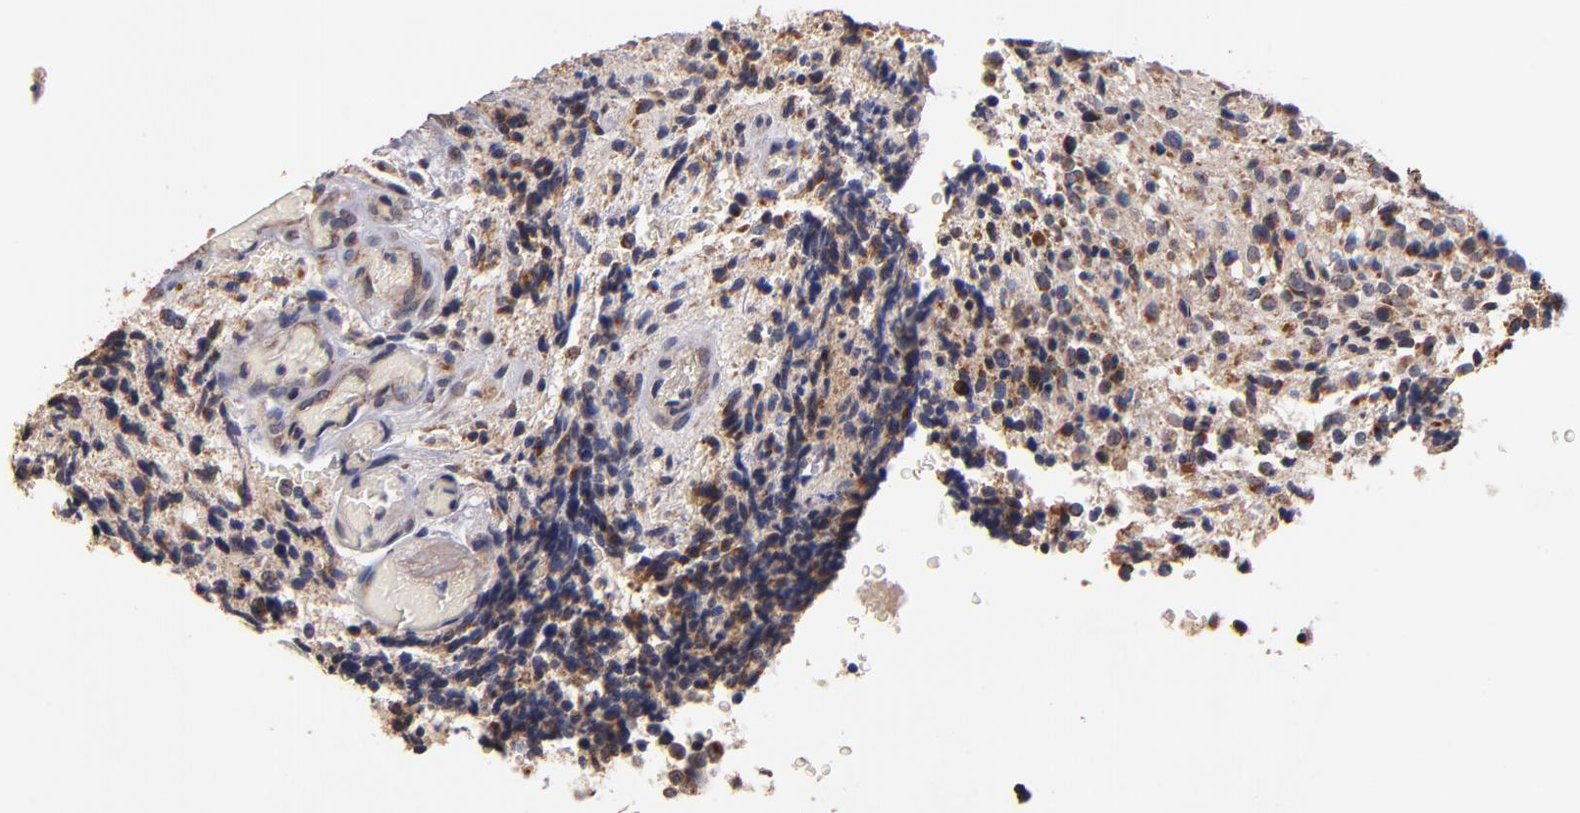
{"staining": {"intensity": "moderate", "quantity": "25%-75%", "location": "cytoplasmic/membranous"}, "tissue": "glioma", "cell_type": "Tumor cells", "image_type": "cancer", "snomed": [{"axis": "morphology", "description": "Glioma, malignant, High grade"}, {"axis": "topography", "description": "Brain"}], "caption": "A high-resolution micrograph shows immunohistochemistry staining of high-grade glioma (malignant), which demonstrates moderate cytoplasmic/membranous expression in about 25%-75% of tumor cells. The staining was performed using DAB to visualize the protein expression in brown, while the nuclei were stained in blue with hematoxylin (Magnification: 20x).", "gene": "DIABLO", "patient": {"sex": "male", "age": 36}}